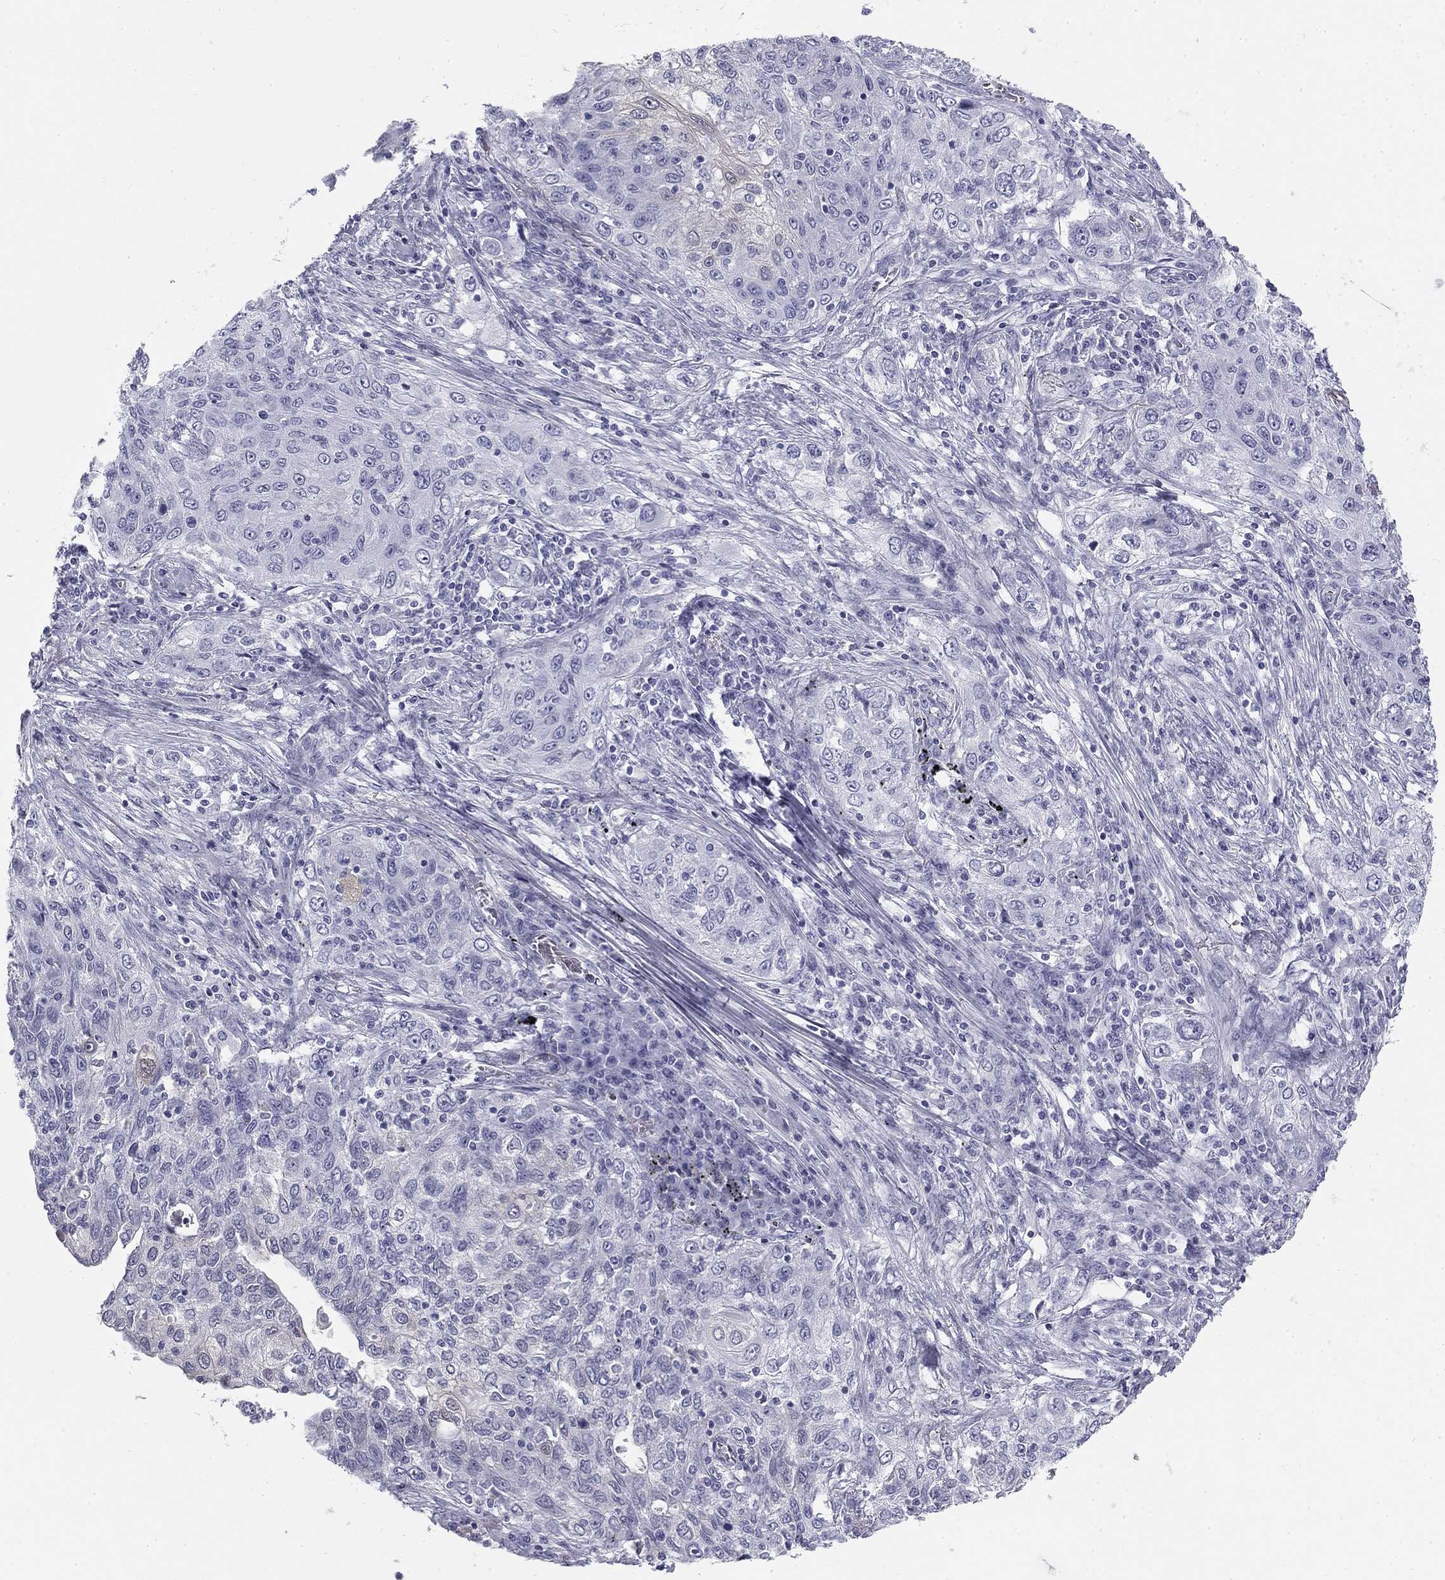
{"staining": {"intensity": "negative", "quantity": "none", "location": "none"}, "tissue": "lung cancer", "cell_type": "Tumor cells", "image_type": "cancer", "snomed": [{"axis": "morphology", "description": "Squamous cell carcinoma, NOS"}, {"axis": "topography", "description": "Lung"}], "caption": "Immunohistochemical staining of lung squamous cell carcinoma displays no significant expression in tumor cells. (Stains: DAB immunohistochemistry with hematoxylin counter stain, Microscopy: brightfield microscopy at high magnification).", "gene": "SULT2B1", "patient": {"sex": "female", "age": 69}}